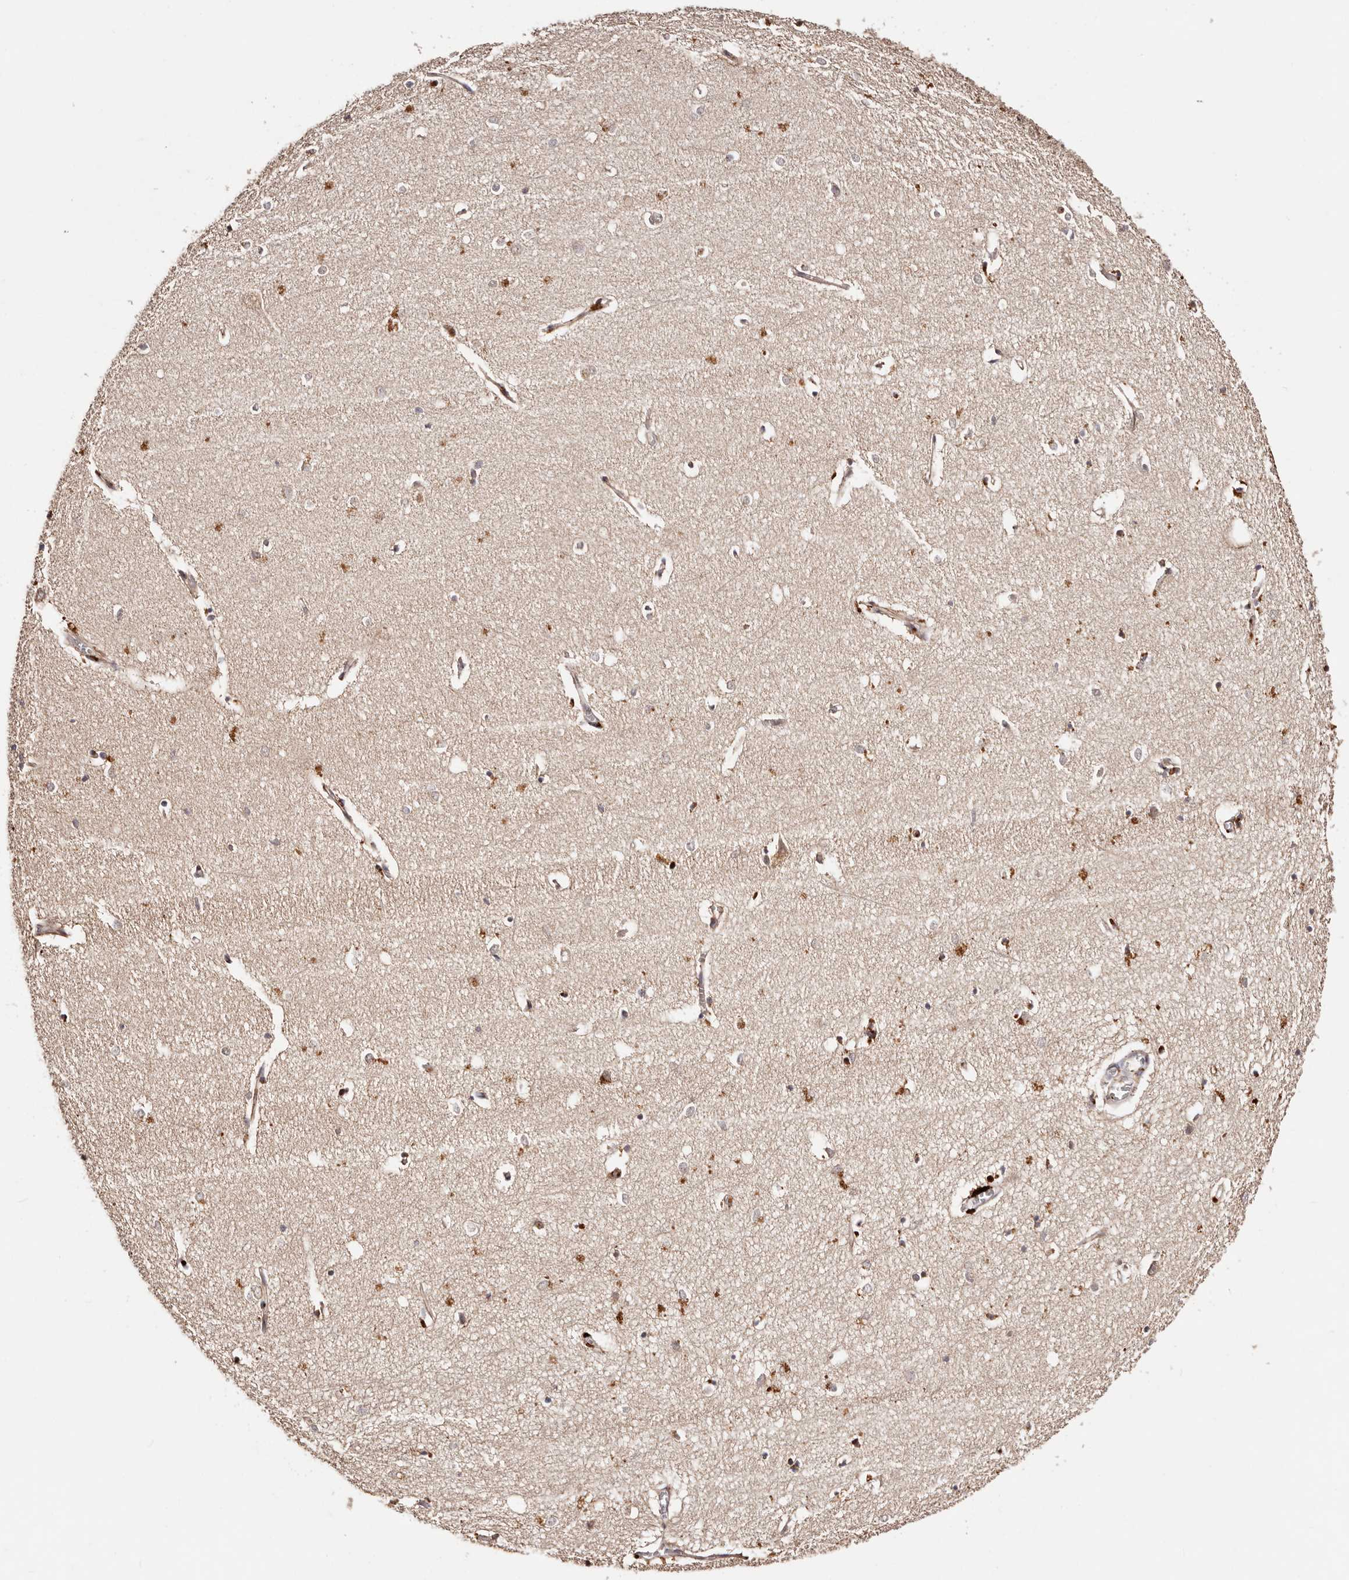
{"staining": {"intensity": "moderate", "quantity": "25%-75%", "location": "cytoplasmic/membranous"}, "tissue": "hippocampus", "cell_type": "Glial cells", "image_type": "normal", "snomed": [{"axis": "morphology", "description": "Normal tissue, NOS"}, {"axis": "topography", "description": "Hippocampus"}], "caption": "An image of hippocampus stained for a protein reveals moderate cytoplasmic/membranous brown staining in glial cells.", "gene": "PTPN22", "patient": {"sex": "female", "age": 64}}